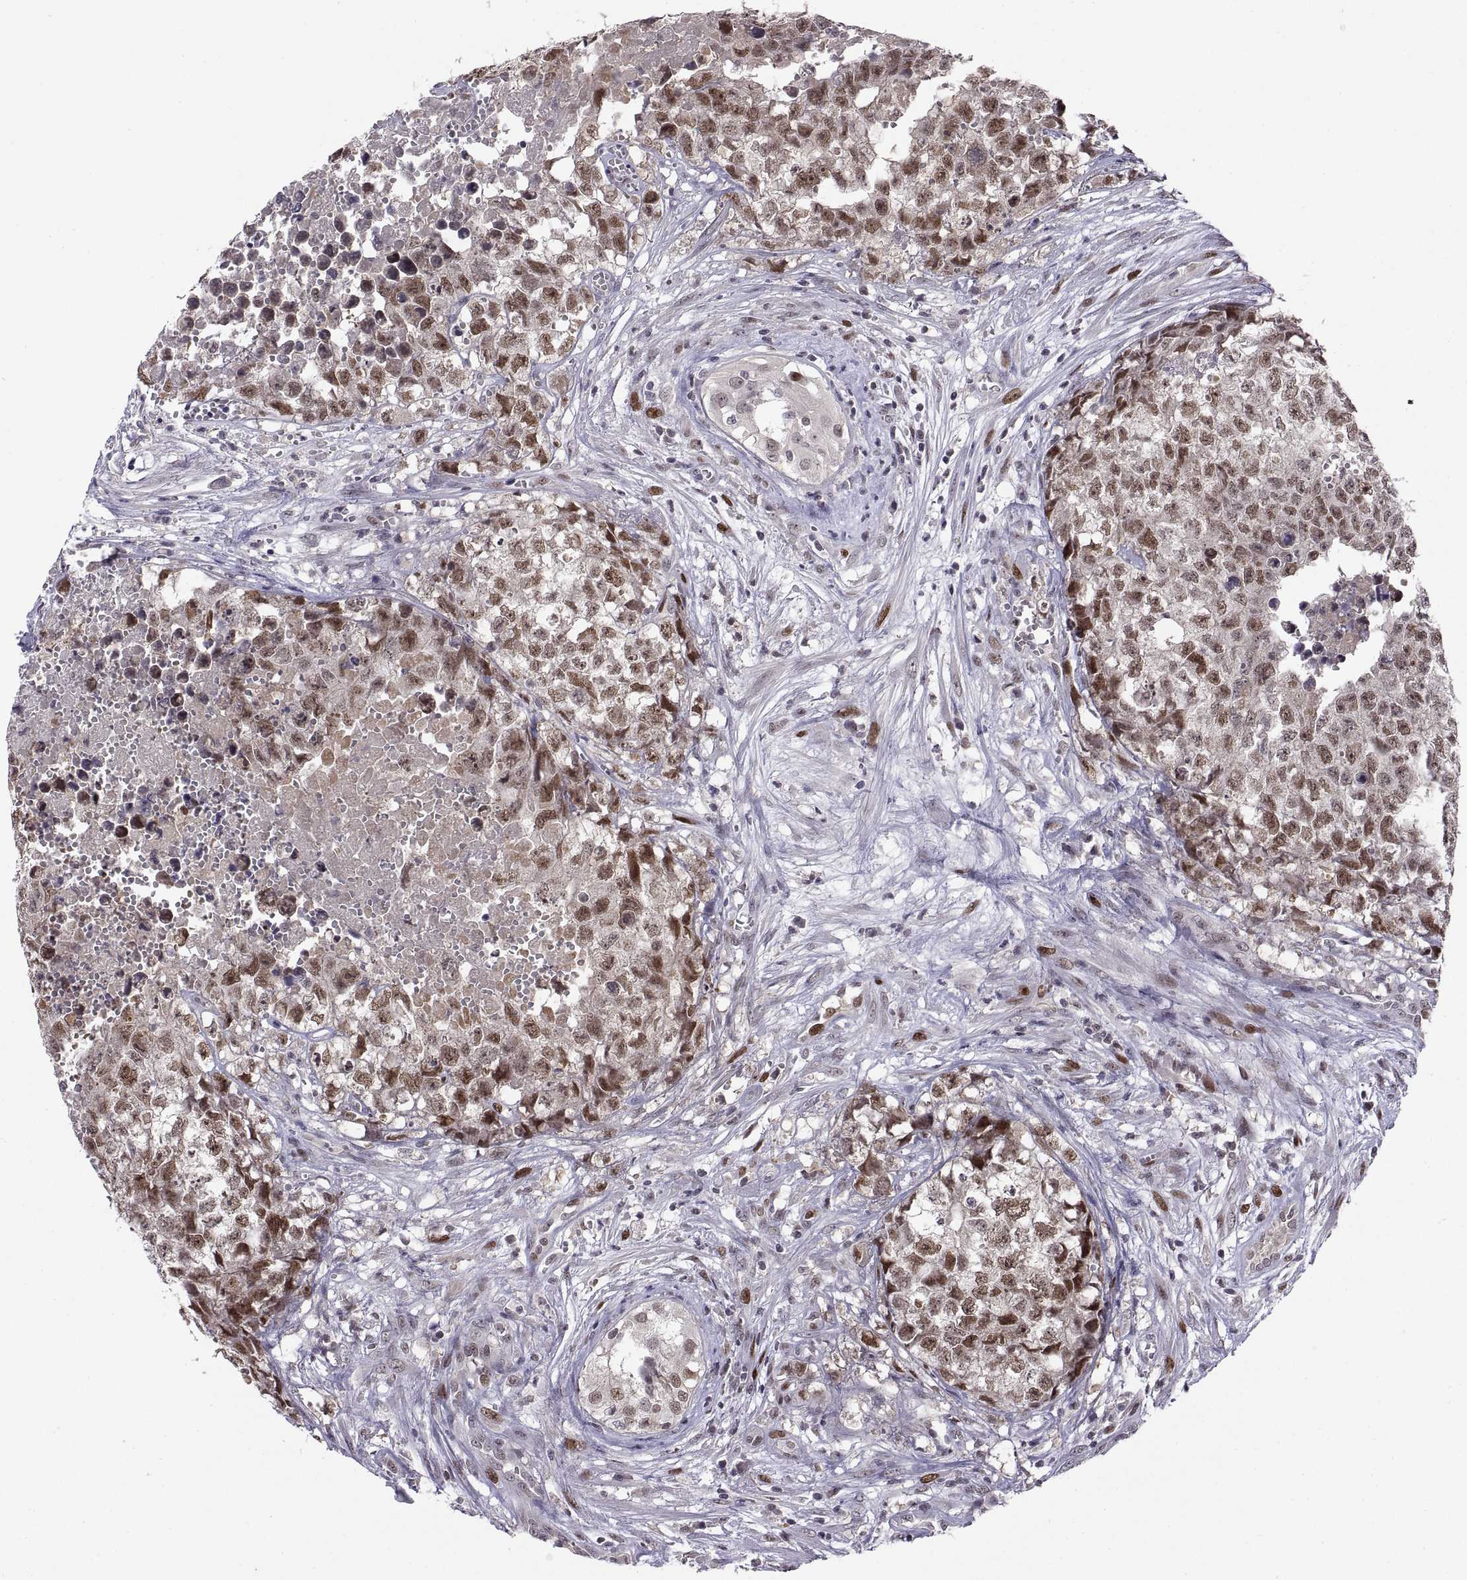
{"staining": {"intensity": "moderate", "quantity": "25%-75%", "location": "nuclear"}, "tissue": "testis cancer", "cell_type": "Tumor cells", "image_type": "cancer", "snomed": [{"axis": "morphology", "description": "Seminoma, NOS"}, {"axis": "morphology", "description": "Carcinoma, Embryonal, NOS"}, {"axis": "topography", "description": "Testis"}], "caption": "Embryonal carcinoma (testis) stained with a brown dye exhibits moderate nuclear positive expression in approximately 25%-75% of tumor cells.", "gene": "CHFR", "patient": {"sex": "male", "age": 22}}